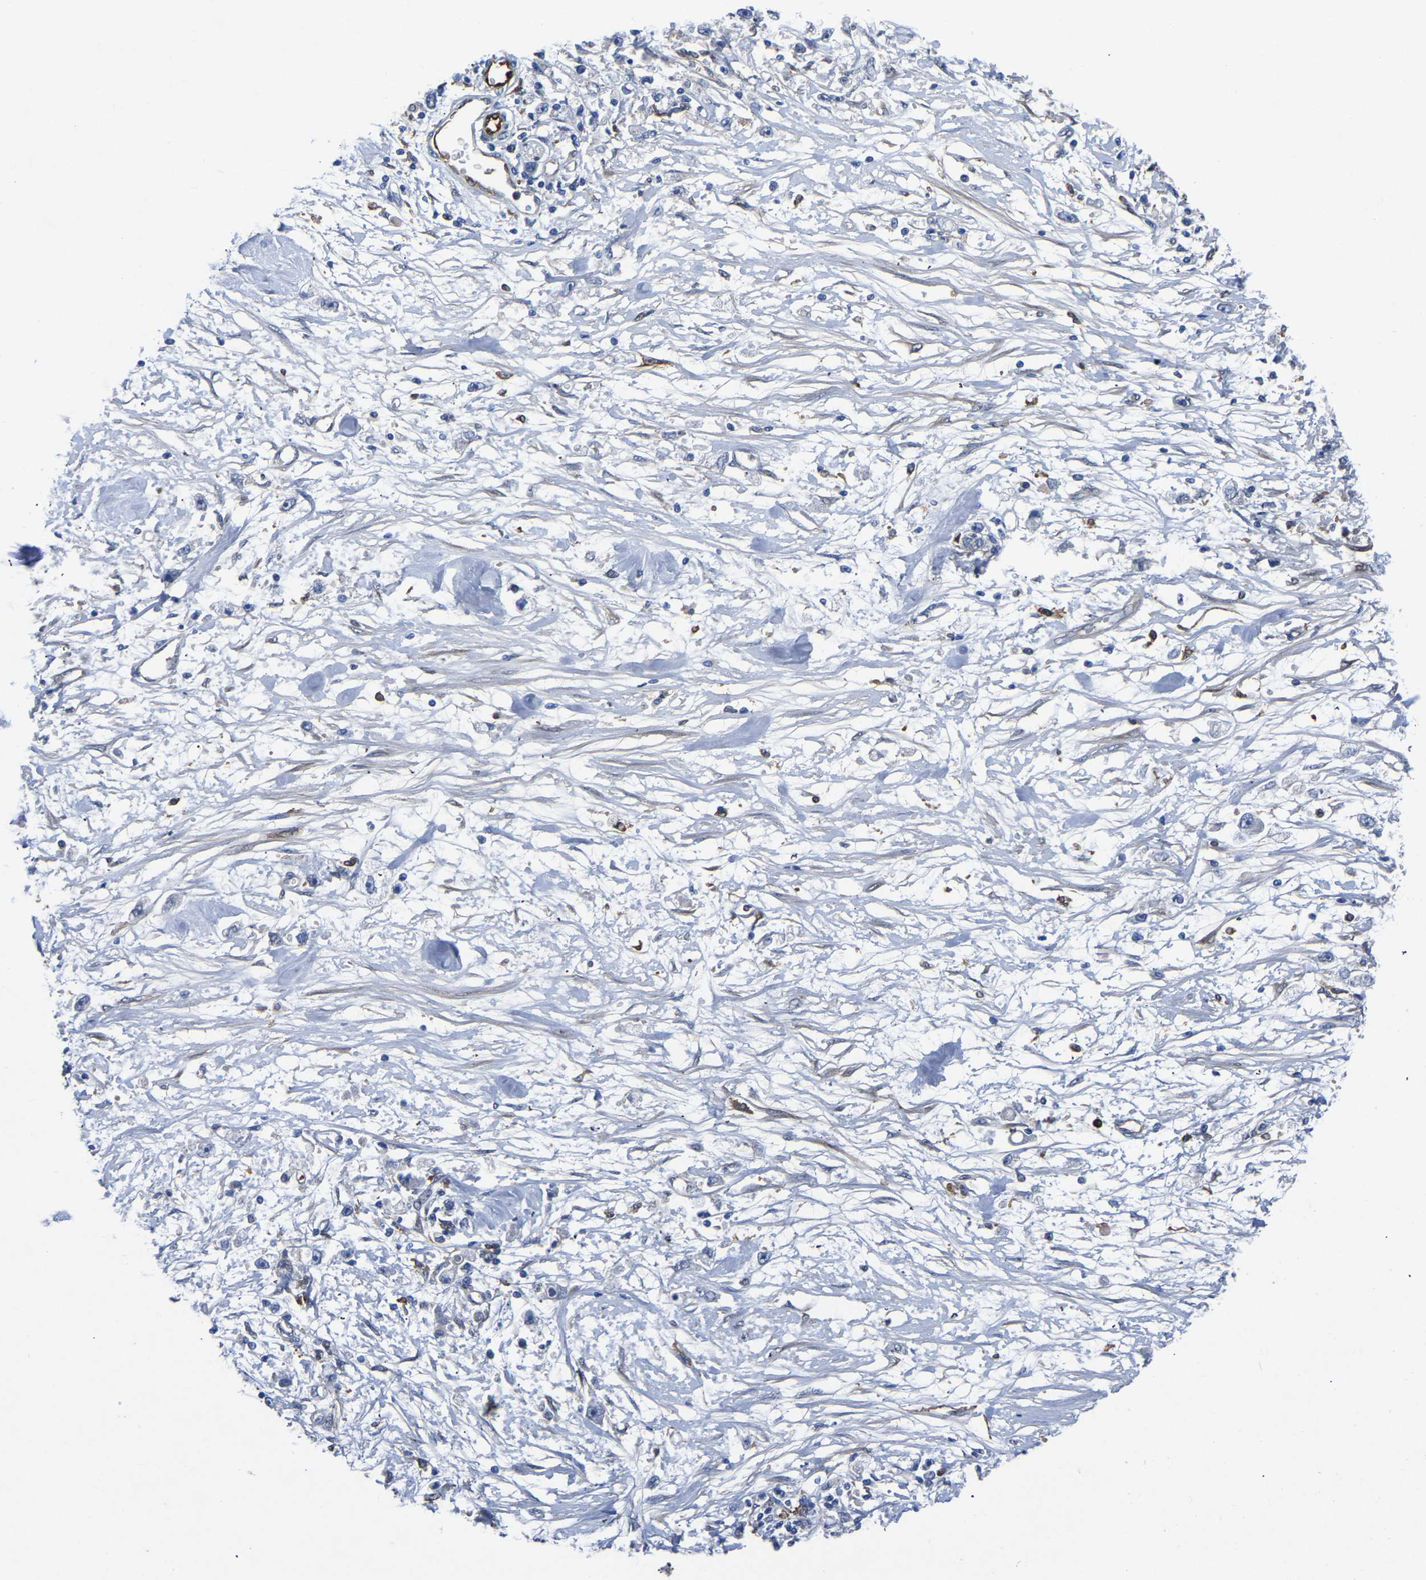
{"staining": {"intensity": "negative", "quantity": "none", "location": "none"}, "tissue": "stomach cancer", "cell_type": "Tumor cells", "image_type": "cancer", "snomed": [{"axis": "morphology", "description": "Adenocarcinoma, NOS"}, {"axis": "topography", "description": "Stomach"}], "caption": "A high-resolution histopathology image shows IHC staining of adenocarcinoma (stomach), which displays no significant positivity in tumor cells.", "gene": "ATG2B", "patient": {"sex": "female", "age": 59}}